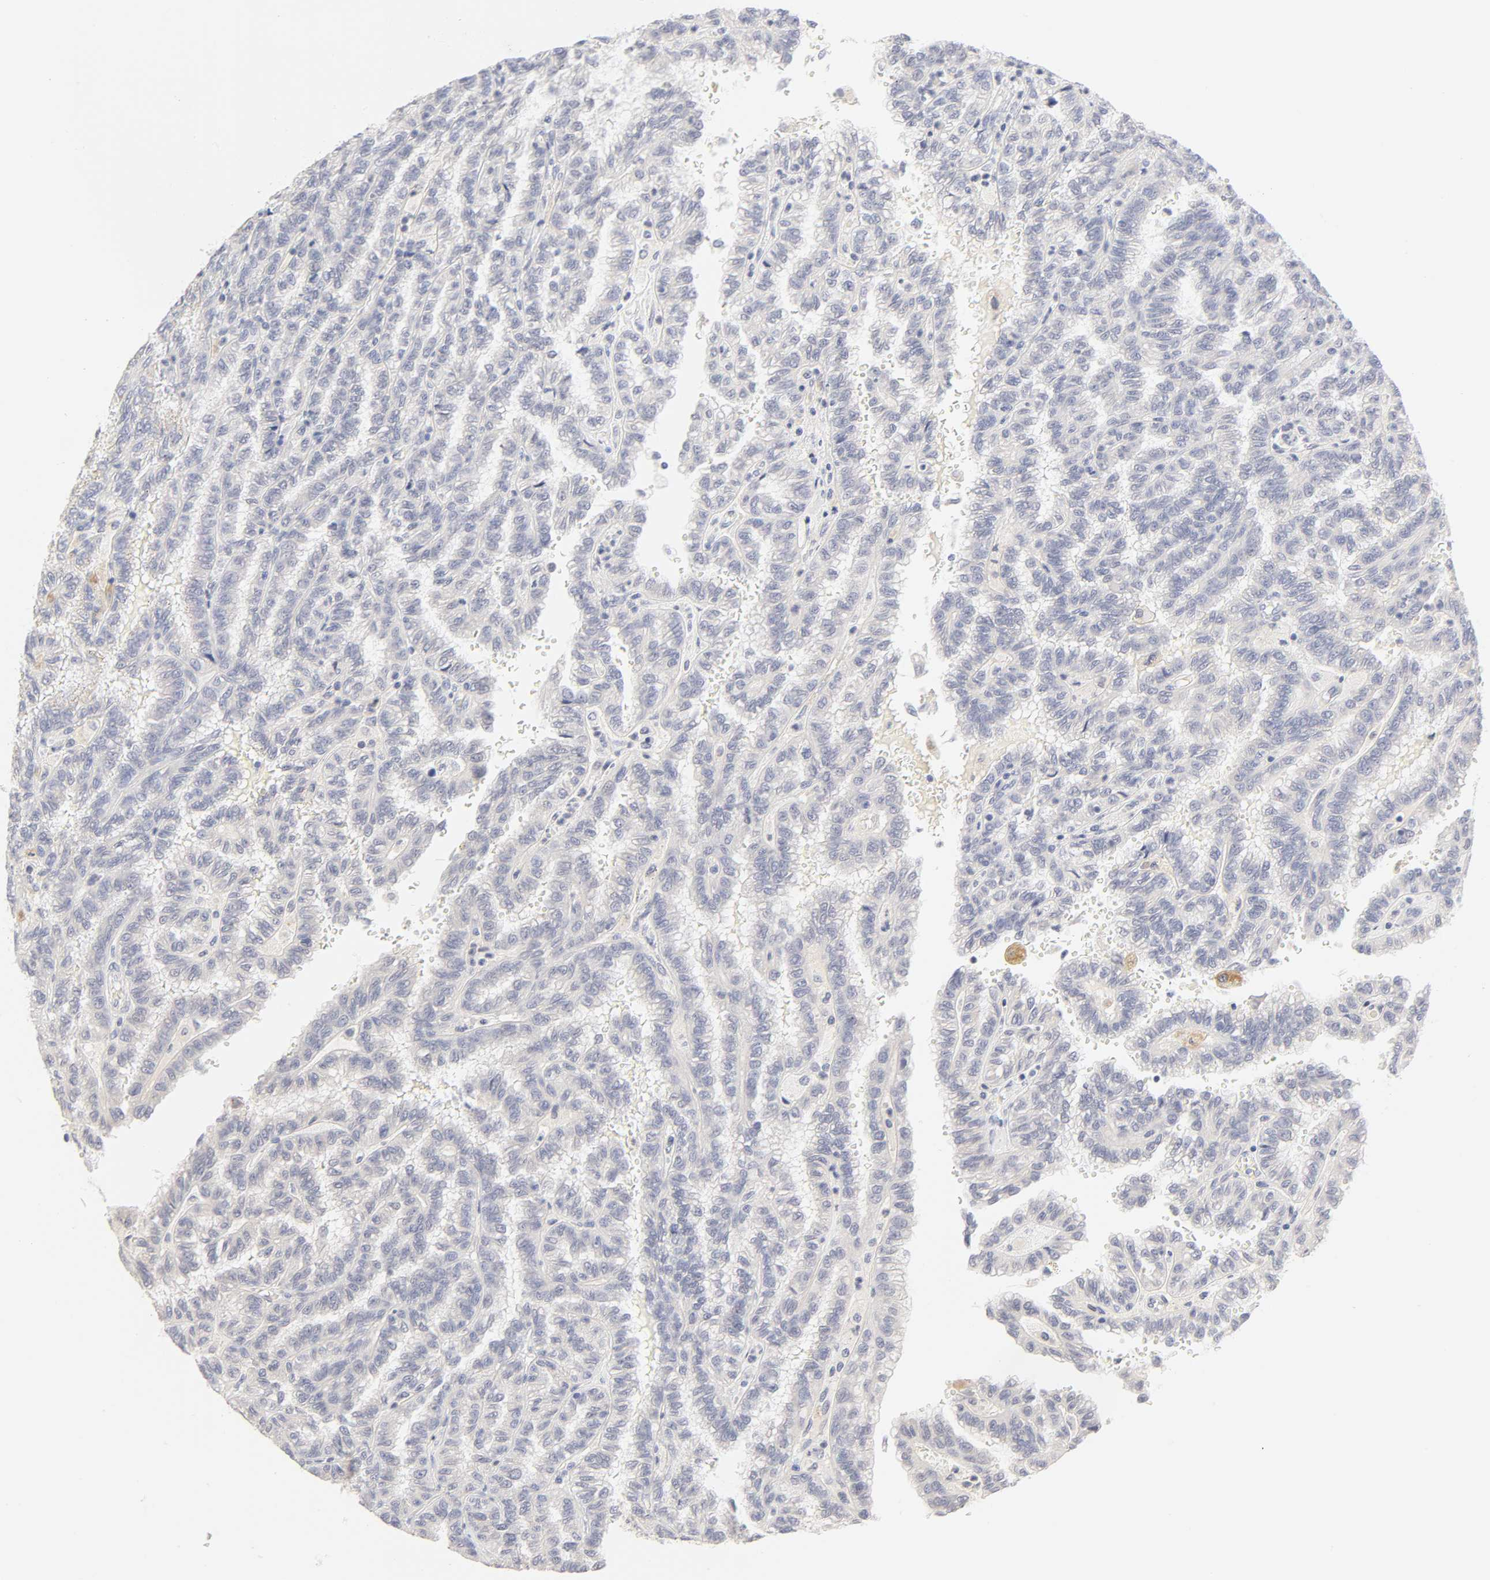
{"staining": {"intensity": "negative", "quantity": "none", "location": "none"}, "tissue": "renal cancer", "cell_type": "Tumor cells", "image_type": "cancer", "snomed": [{"axis": "morphology", "description": "Inflammation, NOS"}, {"axis": "morphology", "description": "Adenocarcinoma, NOS"}, {"axis": "topography", "description": "Kidney"}], "caption": "Immunohistochemistry (IHC) micrograph of neoplastic tissue: human adenocarcinoma (renal) stained with DAB (3,3'-diaminobenzidine) shows no significant protein staining in tumor cells.", "gene": "CYP4B1", "patient": {"sex": "male", "age": 68}}